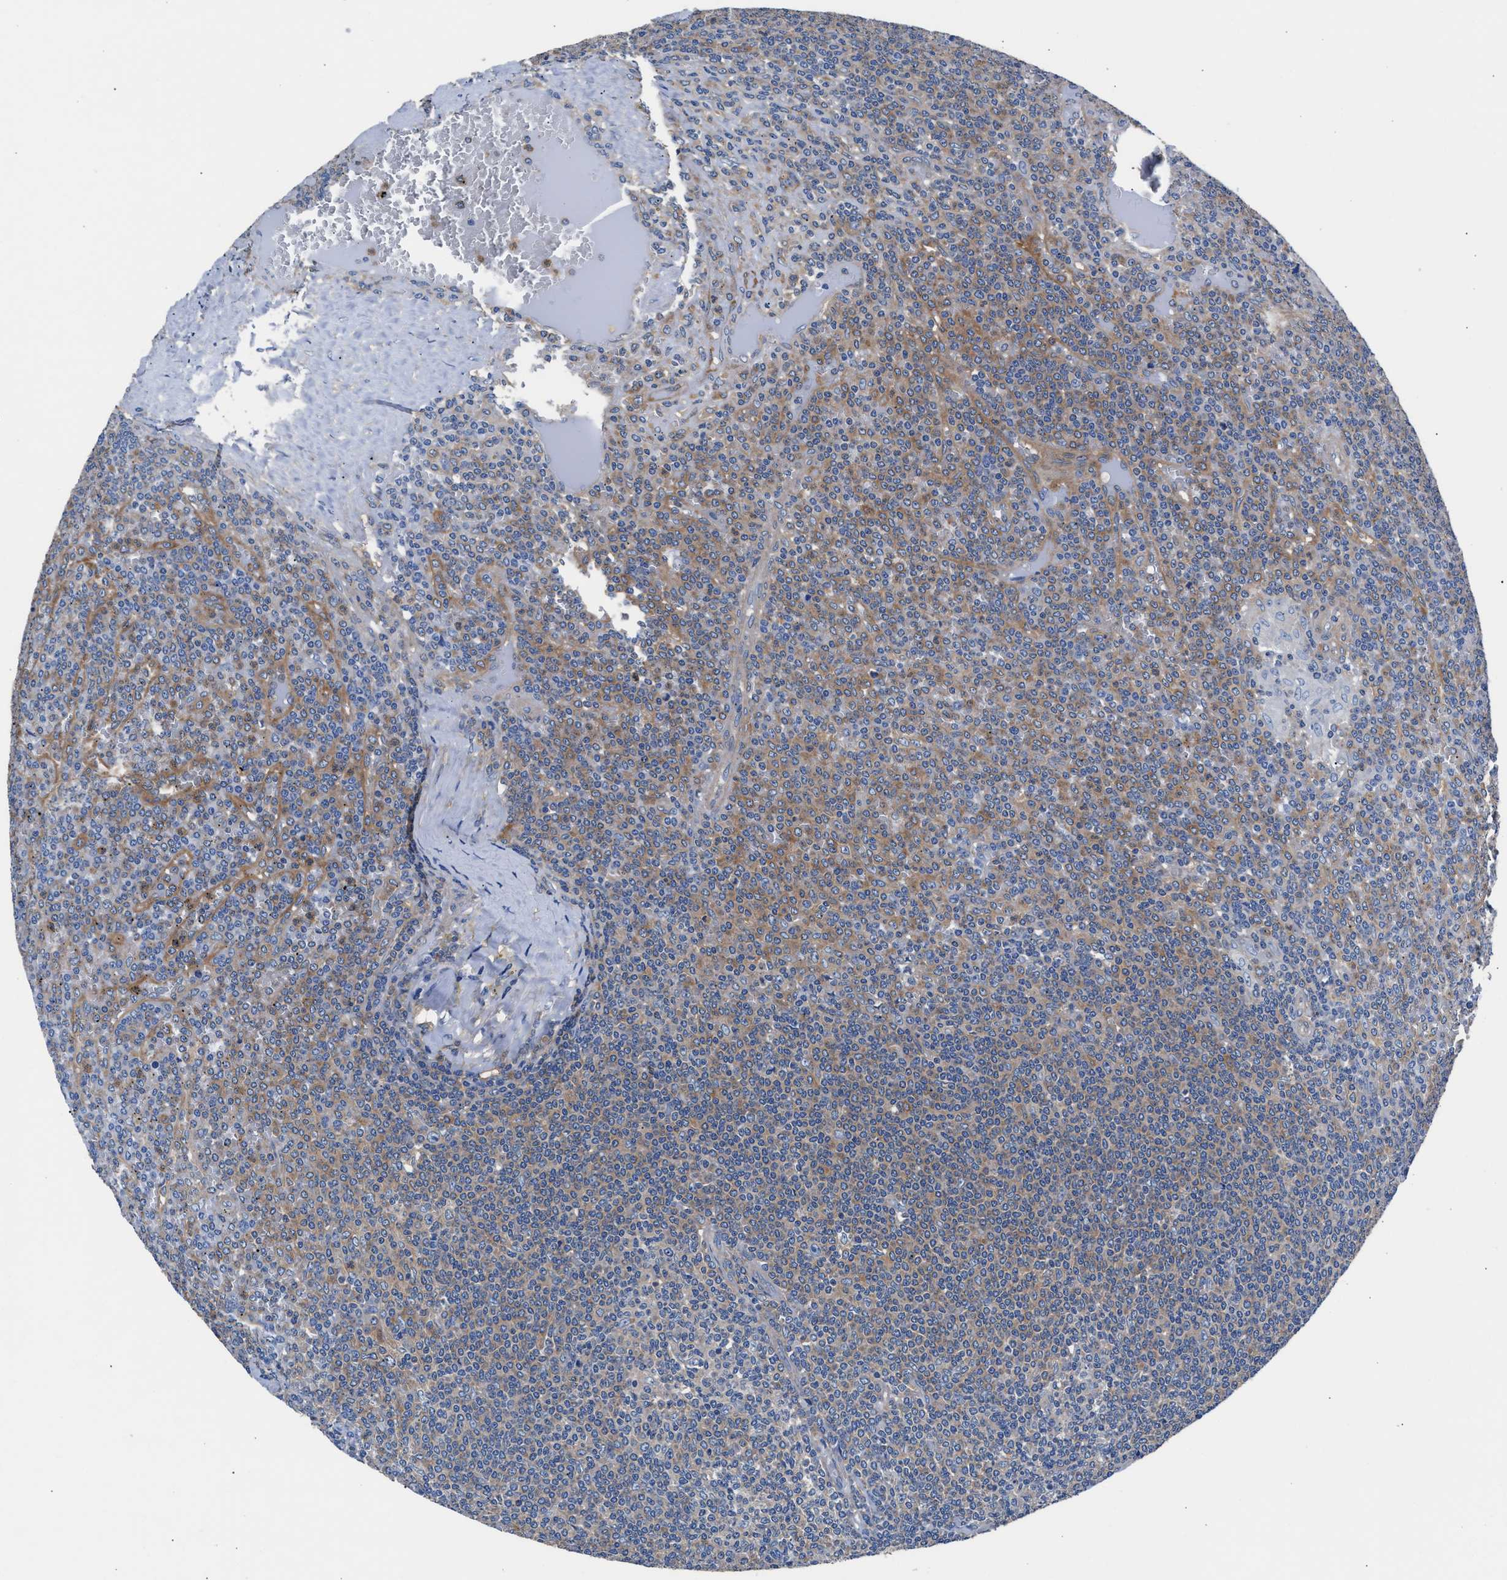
{"staining": {"intensity": "moderate", "quantity": "<25%", "location": "cytoplasmic/membranous"}, "tissue": "lymphoma", "cell_type": "Tumor cells", "image_type": "cancer", "snomed": [{"axis": "morphology", "description": "Malignant lymphoma, non-Hodgkin's type, Low grade"}, {"axis": "topography", "description": "Spleen"}], "caption": "Brown immunohistochemical staining in human lymphoma displays moderate cytoplasmic/membranous positivity in approximately <25% of tumor cells.", "gene": "SH3GL1", "patient": {"sex": "female", "age": 19}}